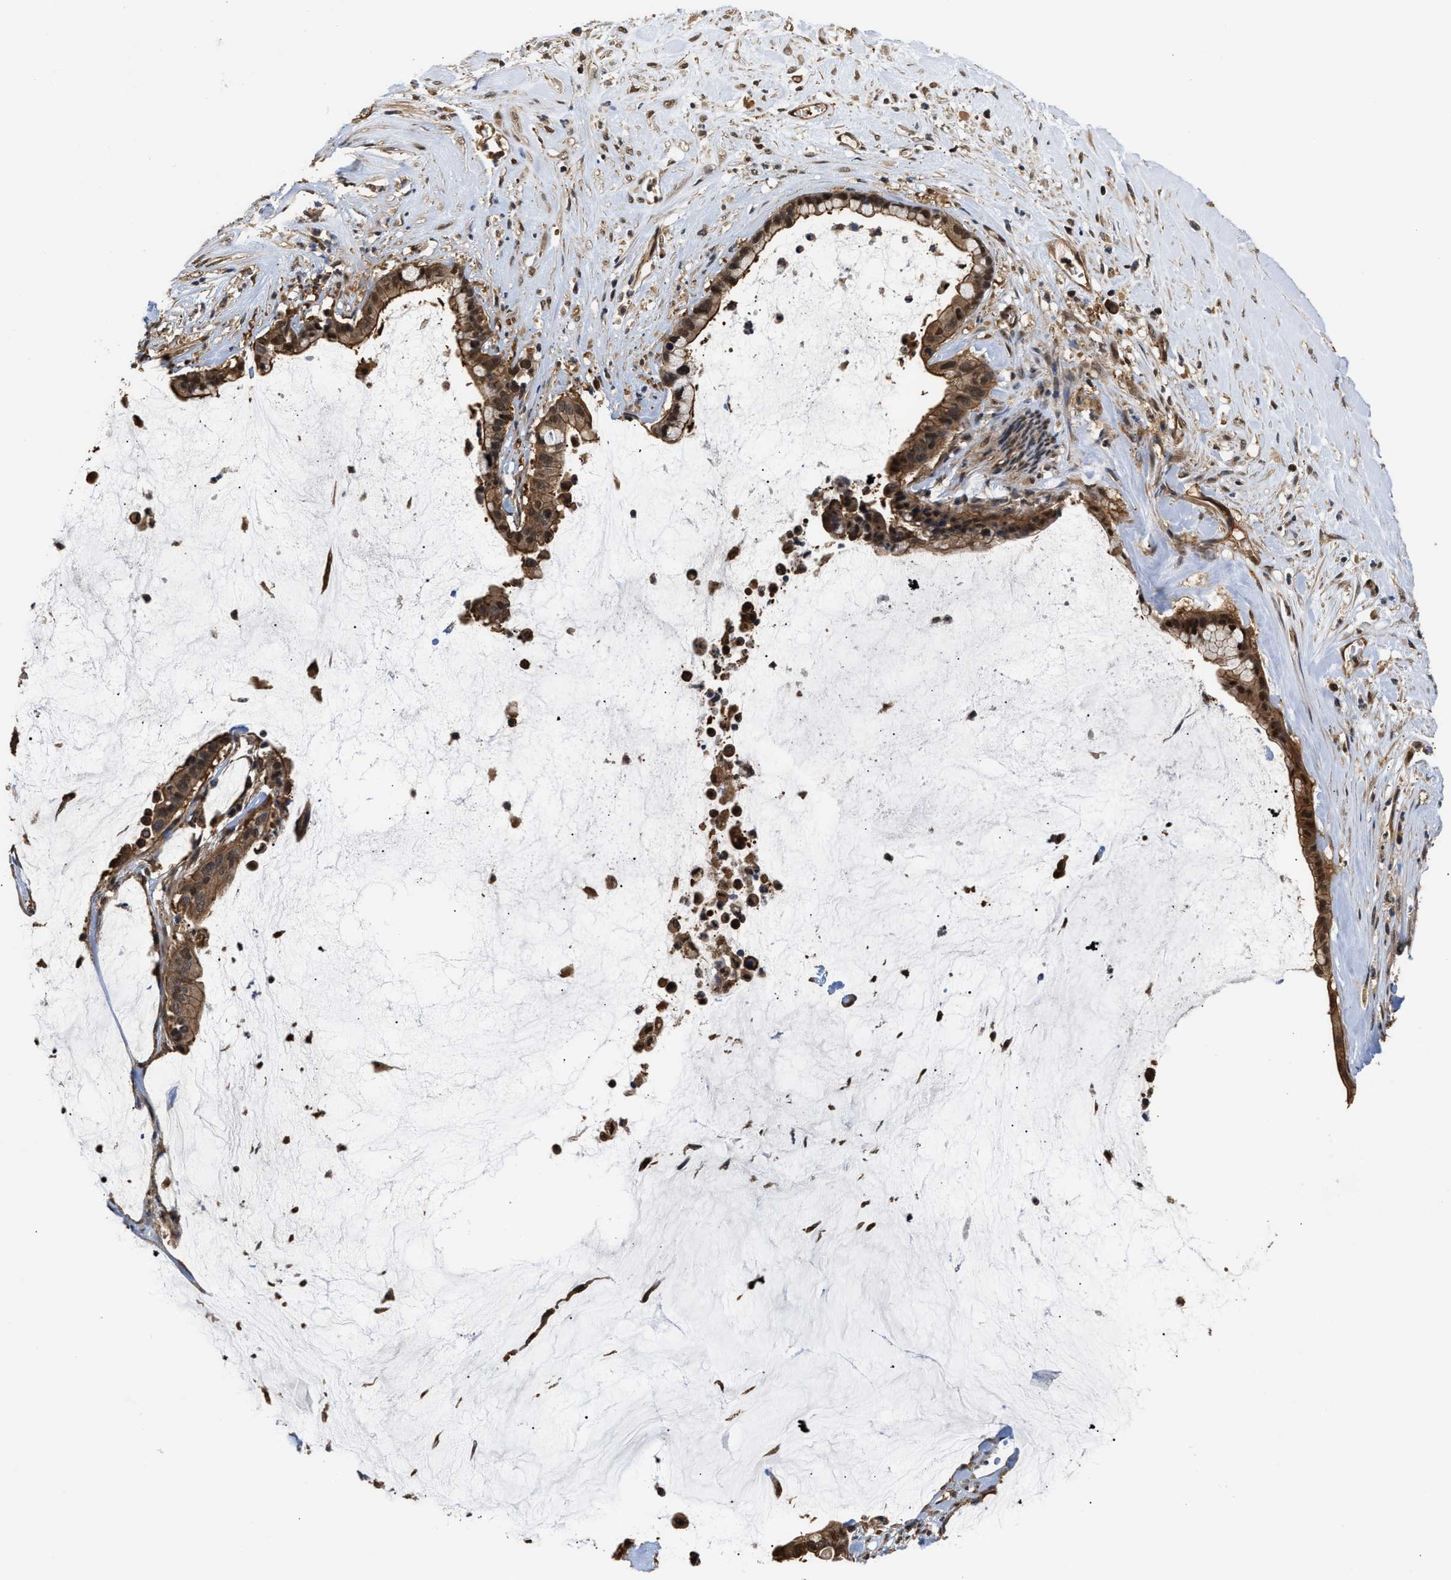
{"staining": {"intensity": "moderate", "quantity": ">75%", "location": "cytoplasmic/membranous,nuclear"}, "tissue": "pancreatic cancer", "cell_type": "Tumor cells", "image_type": "cancer", "snomed": [{"axis": "morphology", "description": "Adenocarcinoma, NOS"}, {"axis": "topography", "description": "Pancreas"}], "caption": "Immunohistochemical staining of pancreatic adenocarcinoma reveals medium levels of moderate cytoplasmic/membranous and nuclear staining in about >75% of tumor cells.", "gene": "SCAI", "patient": {"sex": "male", "age": 41}}